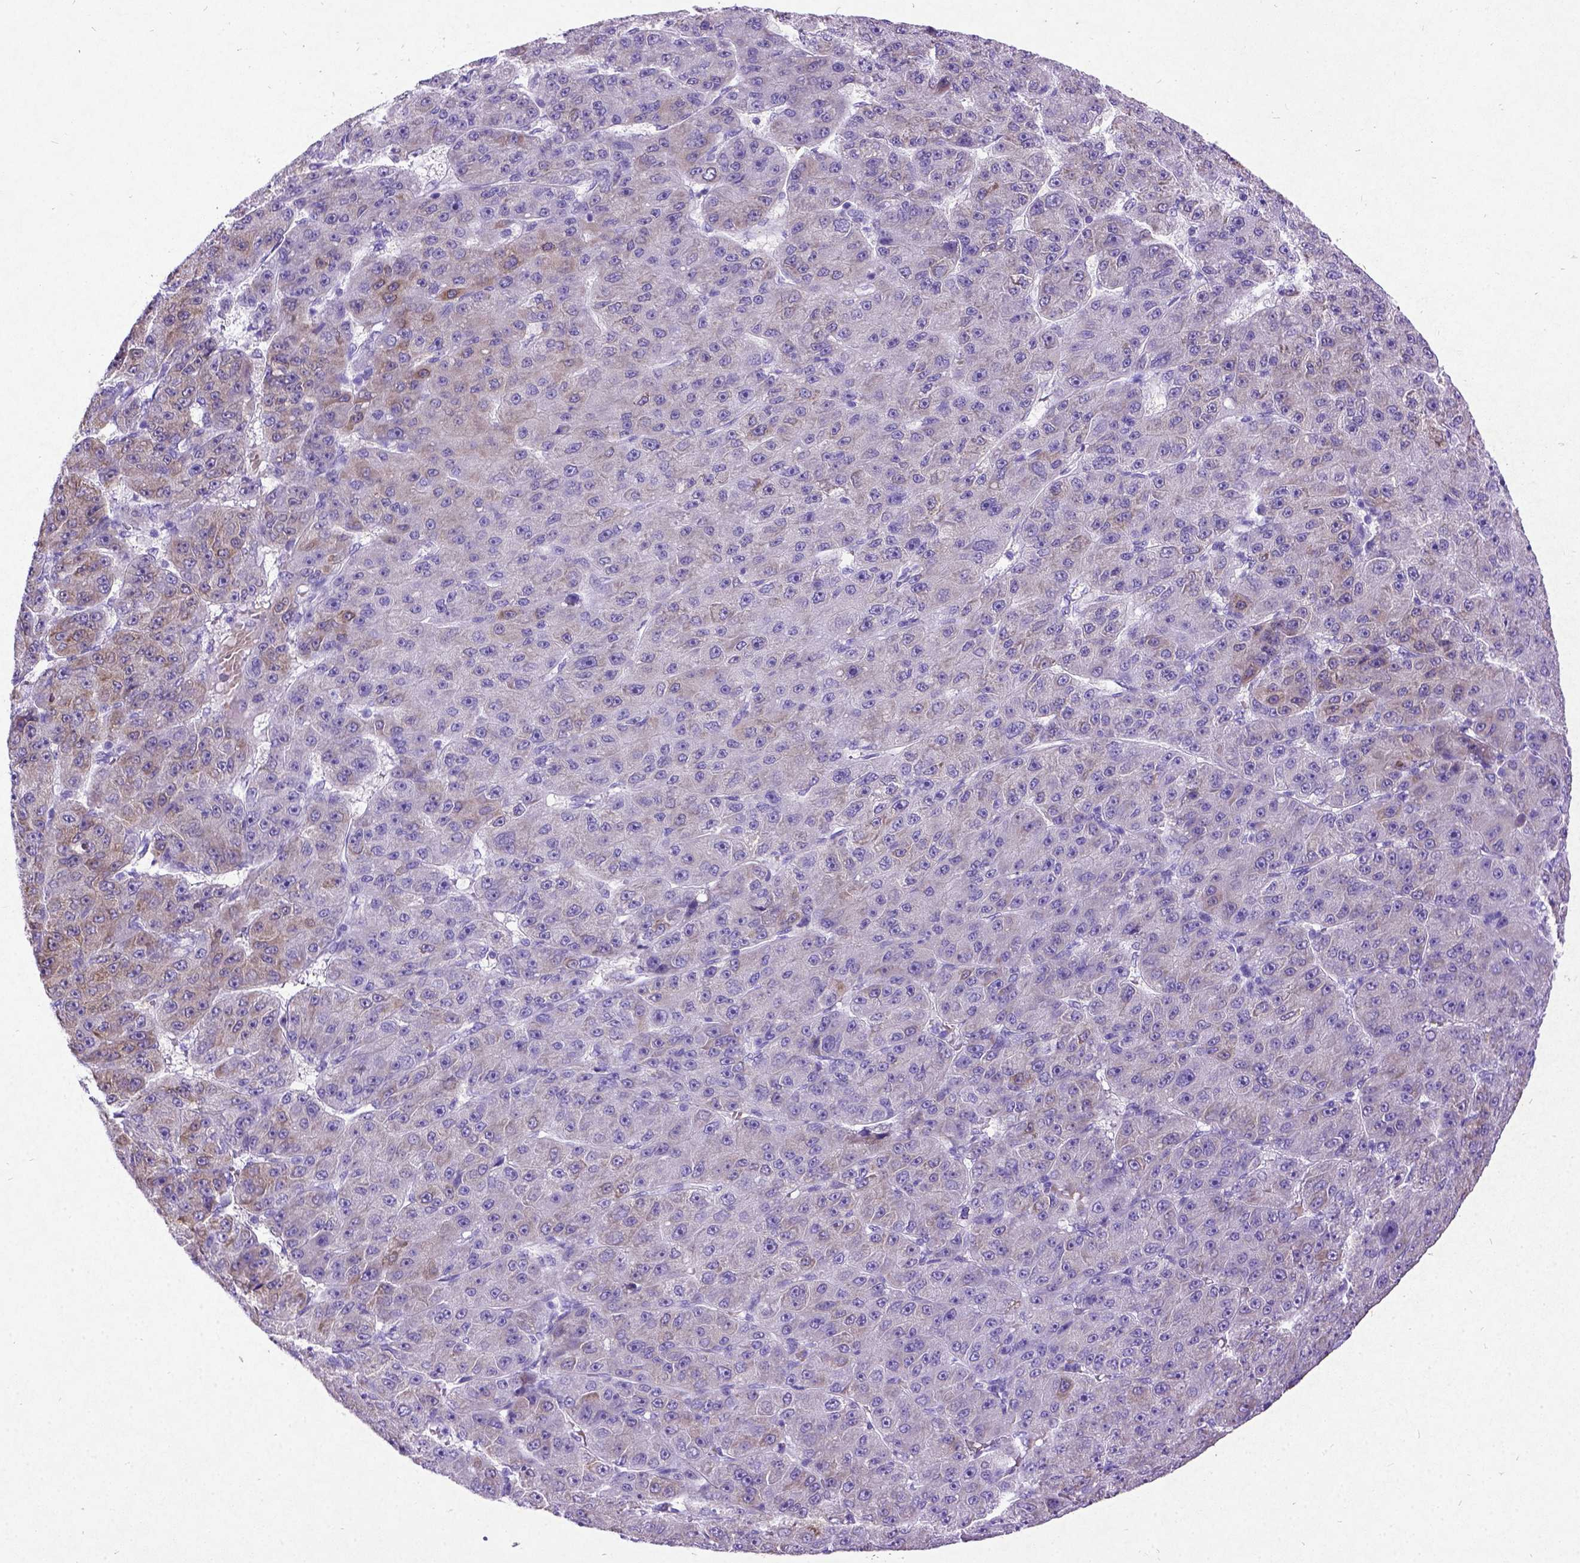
{"staining": {"intensity": "weak", "quantity": "25%-75%", "location": "cytoplasmic/membranous"}, "tissue": "liver cancer", "cell_type": "Tumor cells", "image_type": "cancer", "snomed": [{"axis": "morphology", "description": "Carcinoma, Hepatocellular, NOS"}, {"axis": "topography", "description": "Liver"}], "caption": "Weak cytoplasmic/membranous expression for a protein is appreciated in approximately 25%-75% of tumor cells of liver cancer using immunohistochemistry (IHC).", "gene": "NEUROD4", "patient": {"sex": "male", "age": 67}}